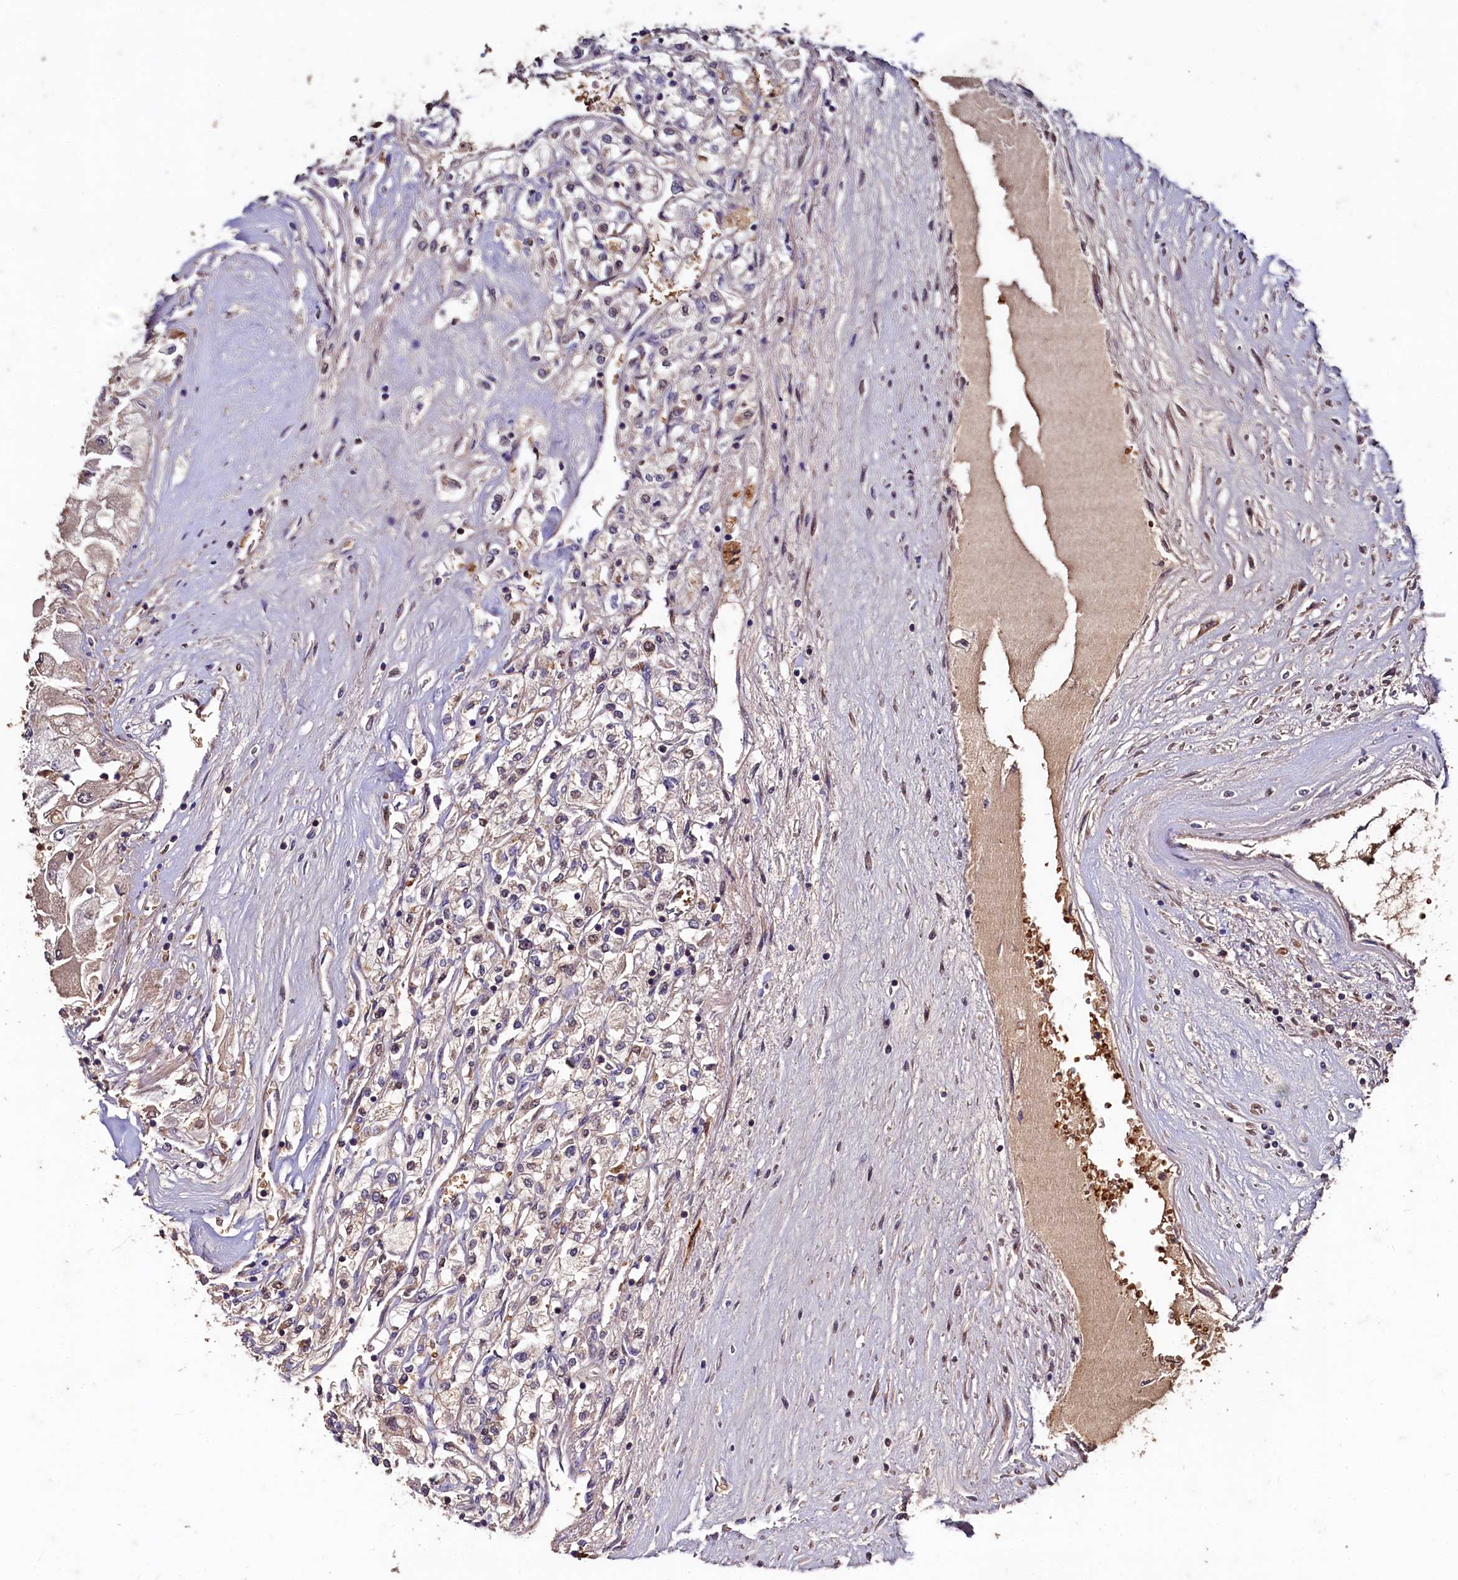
{"staining": {"intensity": "weak", "quantity": "<25%", "location": "cytoplasmic/membranous"}, "tissue": "renal cancer", "cell_type": "Tumor cells", "image_type": "cancer", "snomed": [{"axis": "morphology", "description": "Adenocarcinoma, NOS"}, {"axis": "topography", "description": "Kidney"}], "caption": "A micrograph of human renal adenocarcinoma is negative for staining in tumor cells.", "gene": "CSTPP1", "patient": {"sex": "male", "age": 80}}